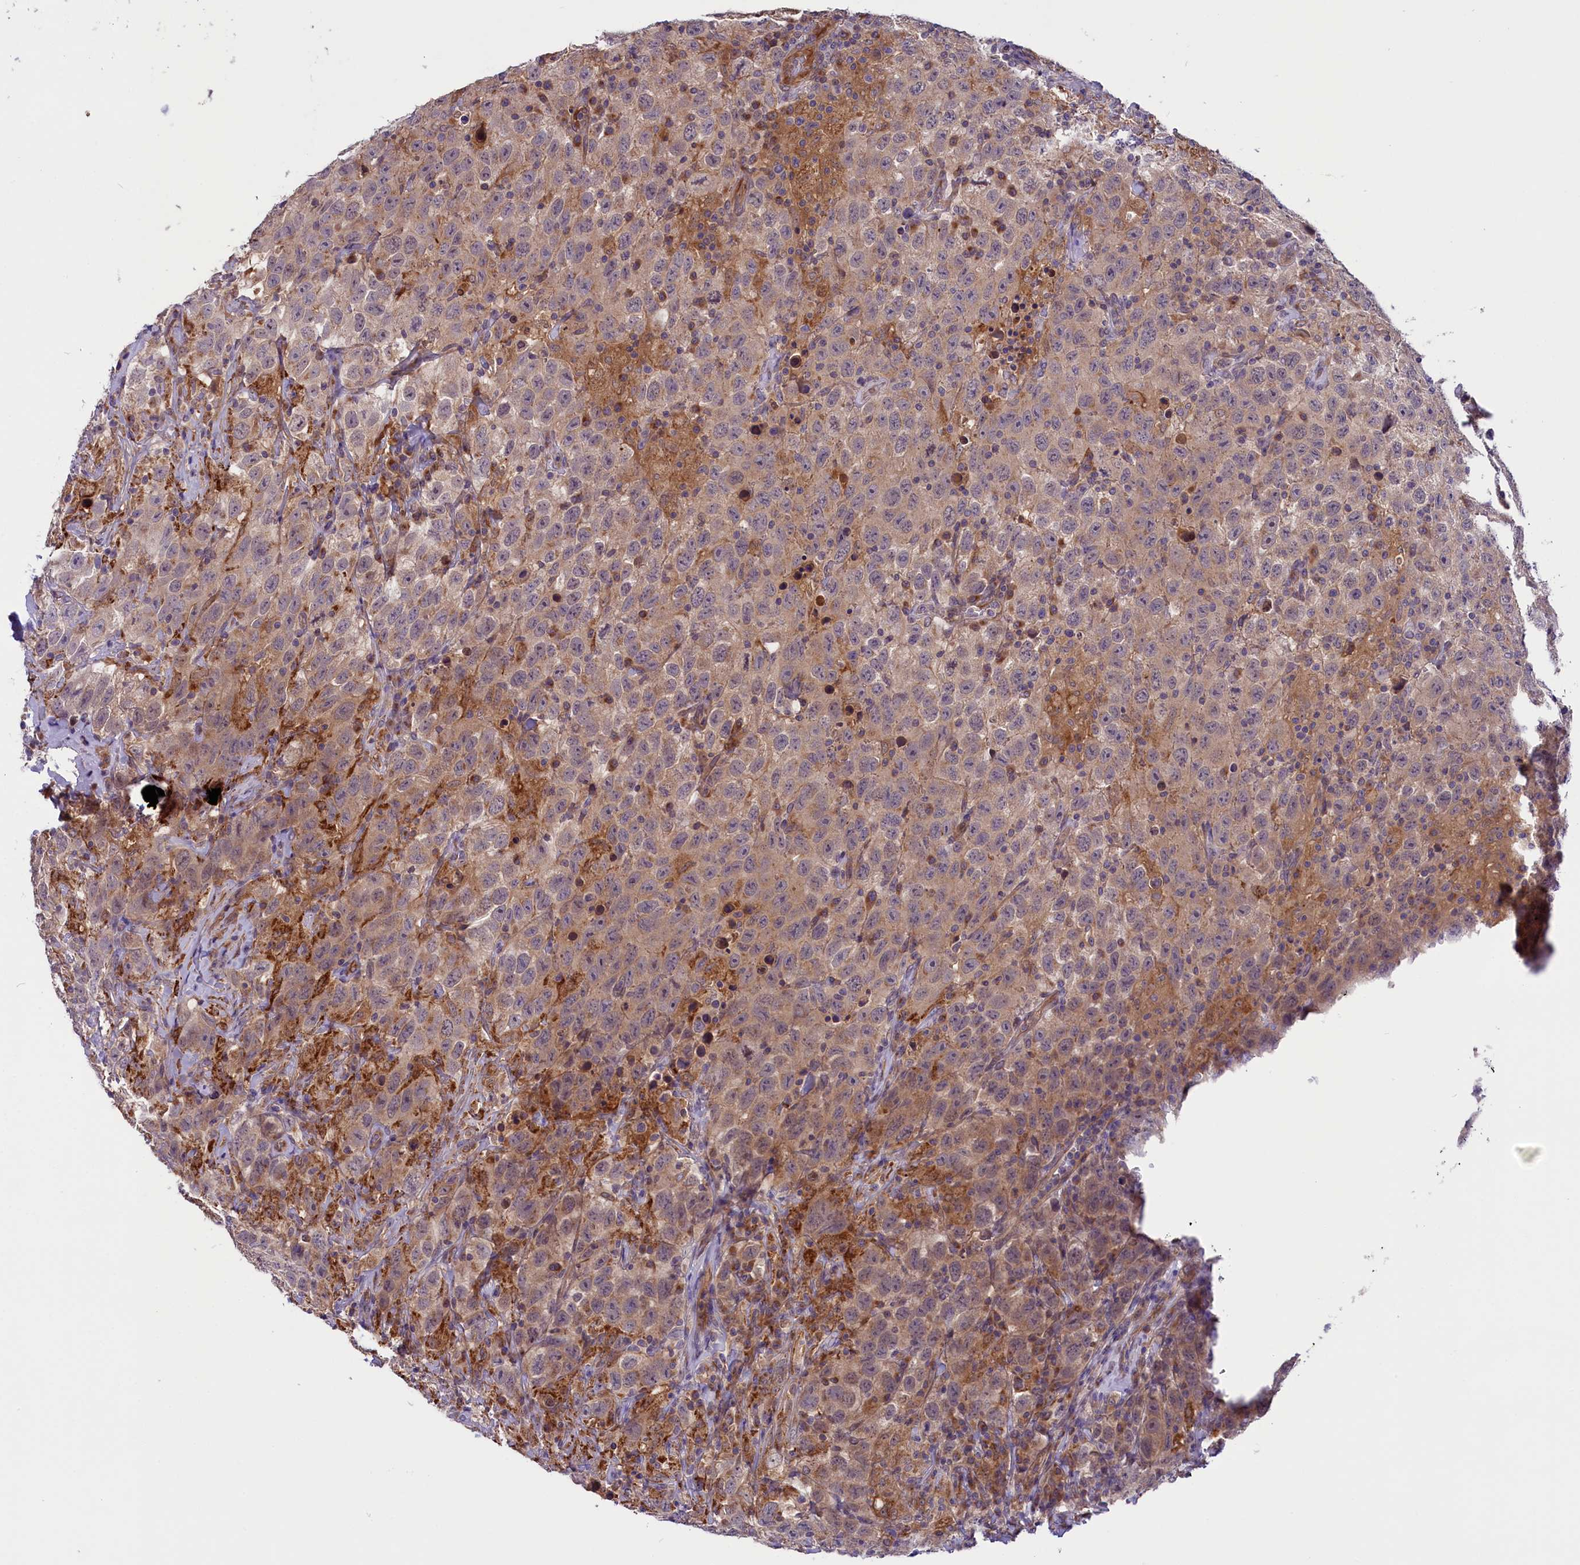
{"staining": {"intensity": "weak", "quantity": ">75%", "location": "cytoplasmic/membranous"}, "tissue": "testis cancer", "cell_type": "Tumor cells", "image_type": "cancer", "snomed": [{"axis": "morphology", "description": "Seminoma, NOS"}, {"axis": "topography", "description": "Testis"}], "caption": "Immunohistochemical staining of human testis seminoma reveals low levels of weak cytoplasmic/membranous expression in approximately >75% of tumor cells. (DAB = brown stain, brightfield microscopy at high magnification).", "gene": "COG8", "patient": {"sex": "male", "age": 65}}